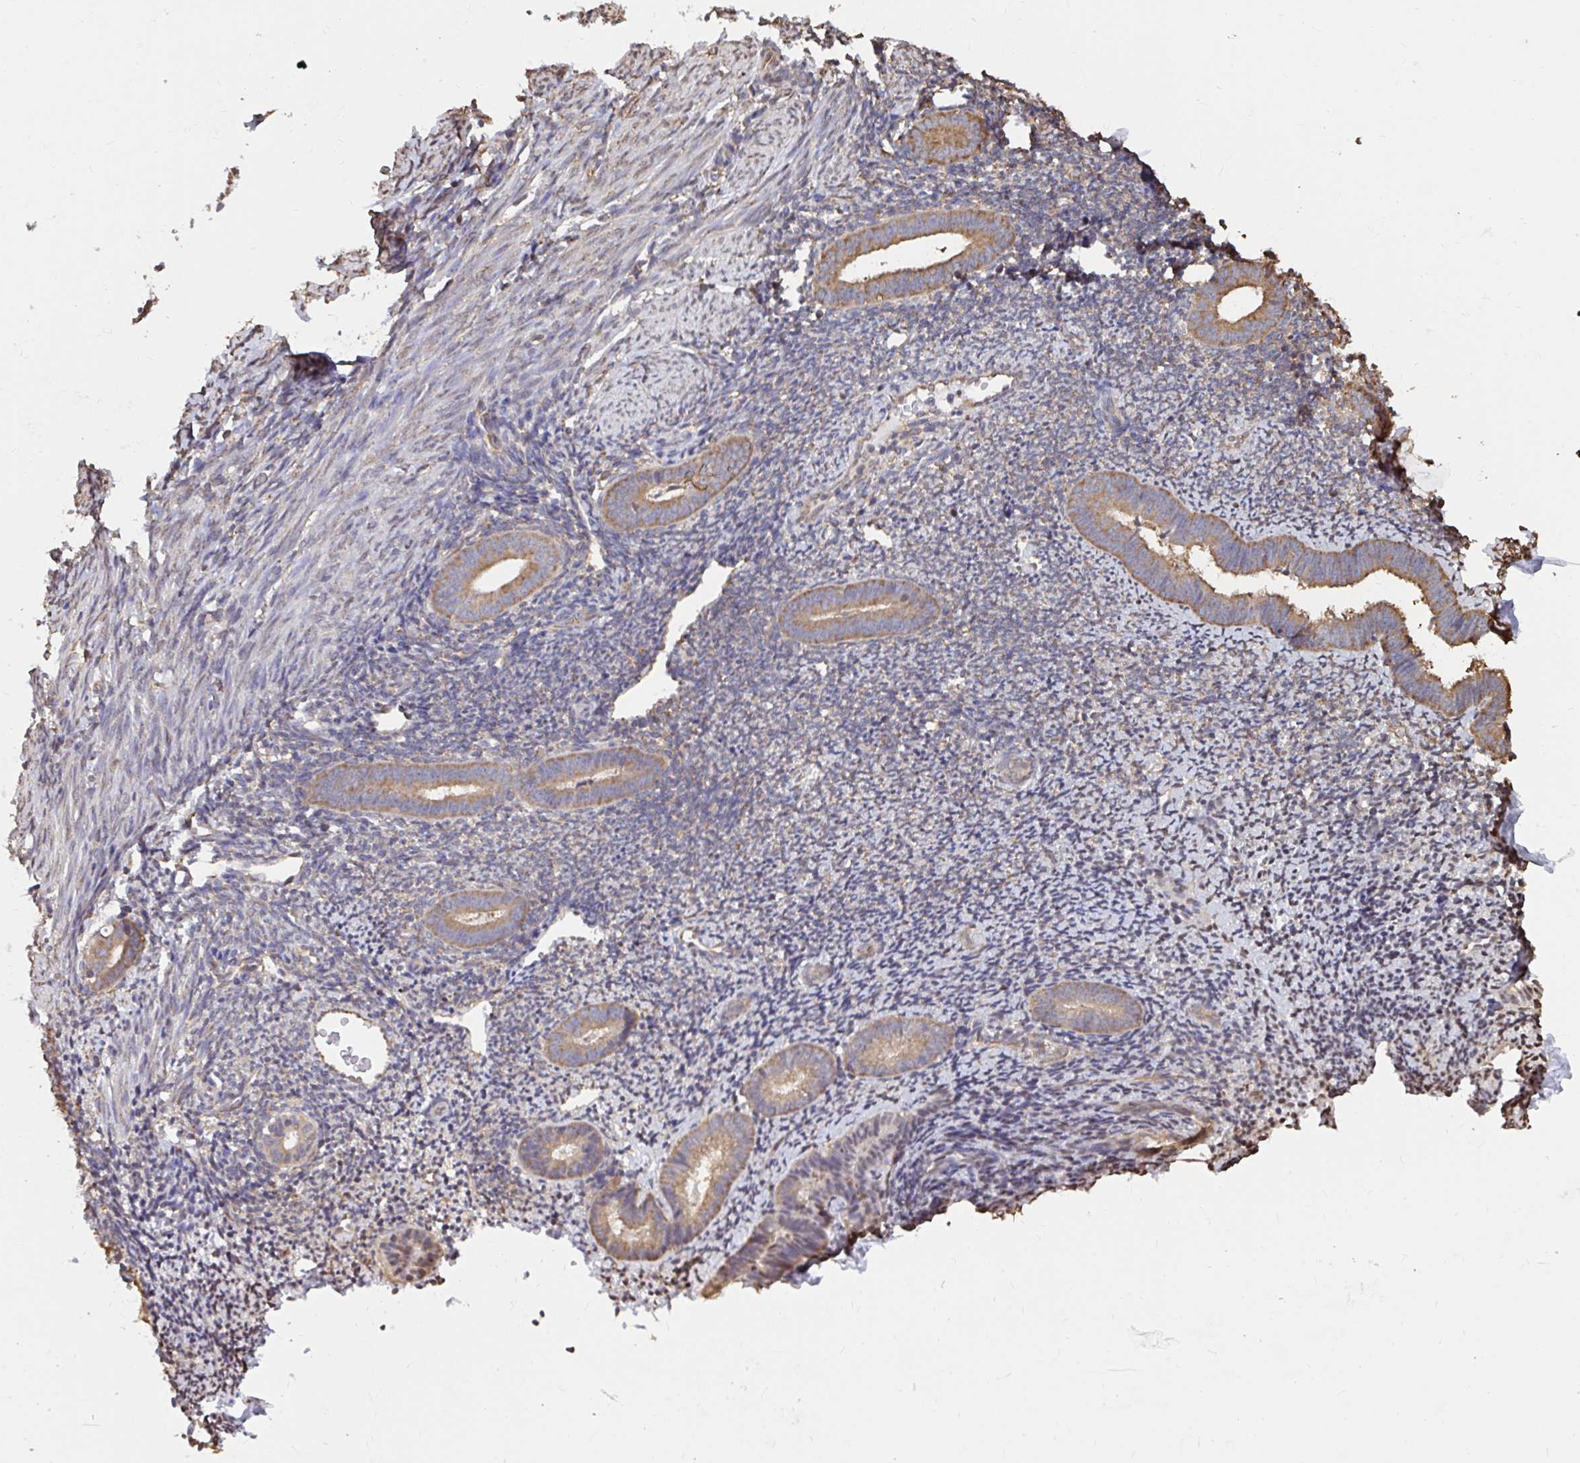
{"staining": {"intensity": "weak", "quantity": "25%-75%", "location": "cytoplasmic/membranous"}, "tissue": "endometrium", "cell_type": "Cells in endometrial stroma", "image_type": "normal", "snomed": [{"axis": "morphology", "description": "Normal tissue, NOS"}, {"axis": "topography", "description": "Endometrium"}], "caption": "Endometrium stained with a brown dye exhibits weak cytoplasmic/membranous positive staining in approximately 25%-75% of cells in endometrial stroma.", "gene": "SYNCRIP", "patient": {"sex": "female", "age": 39}}